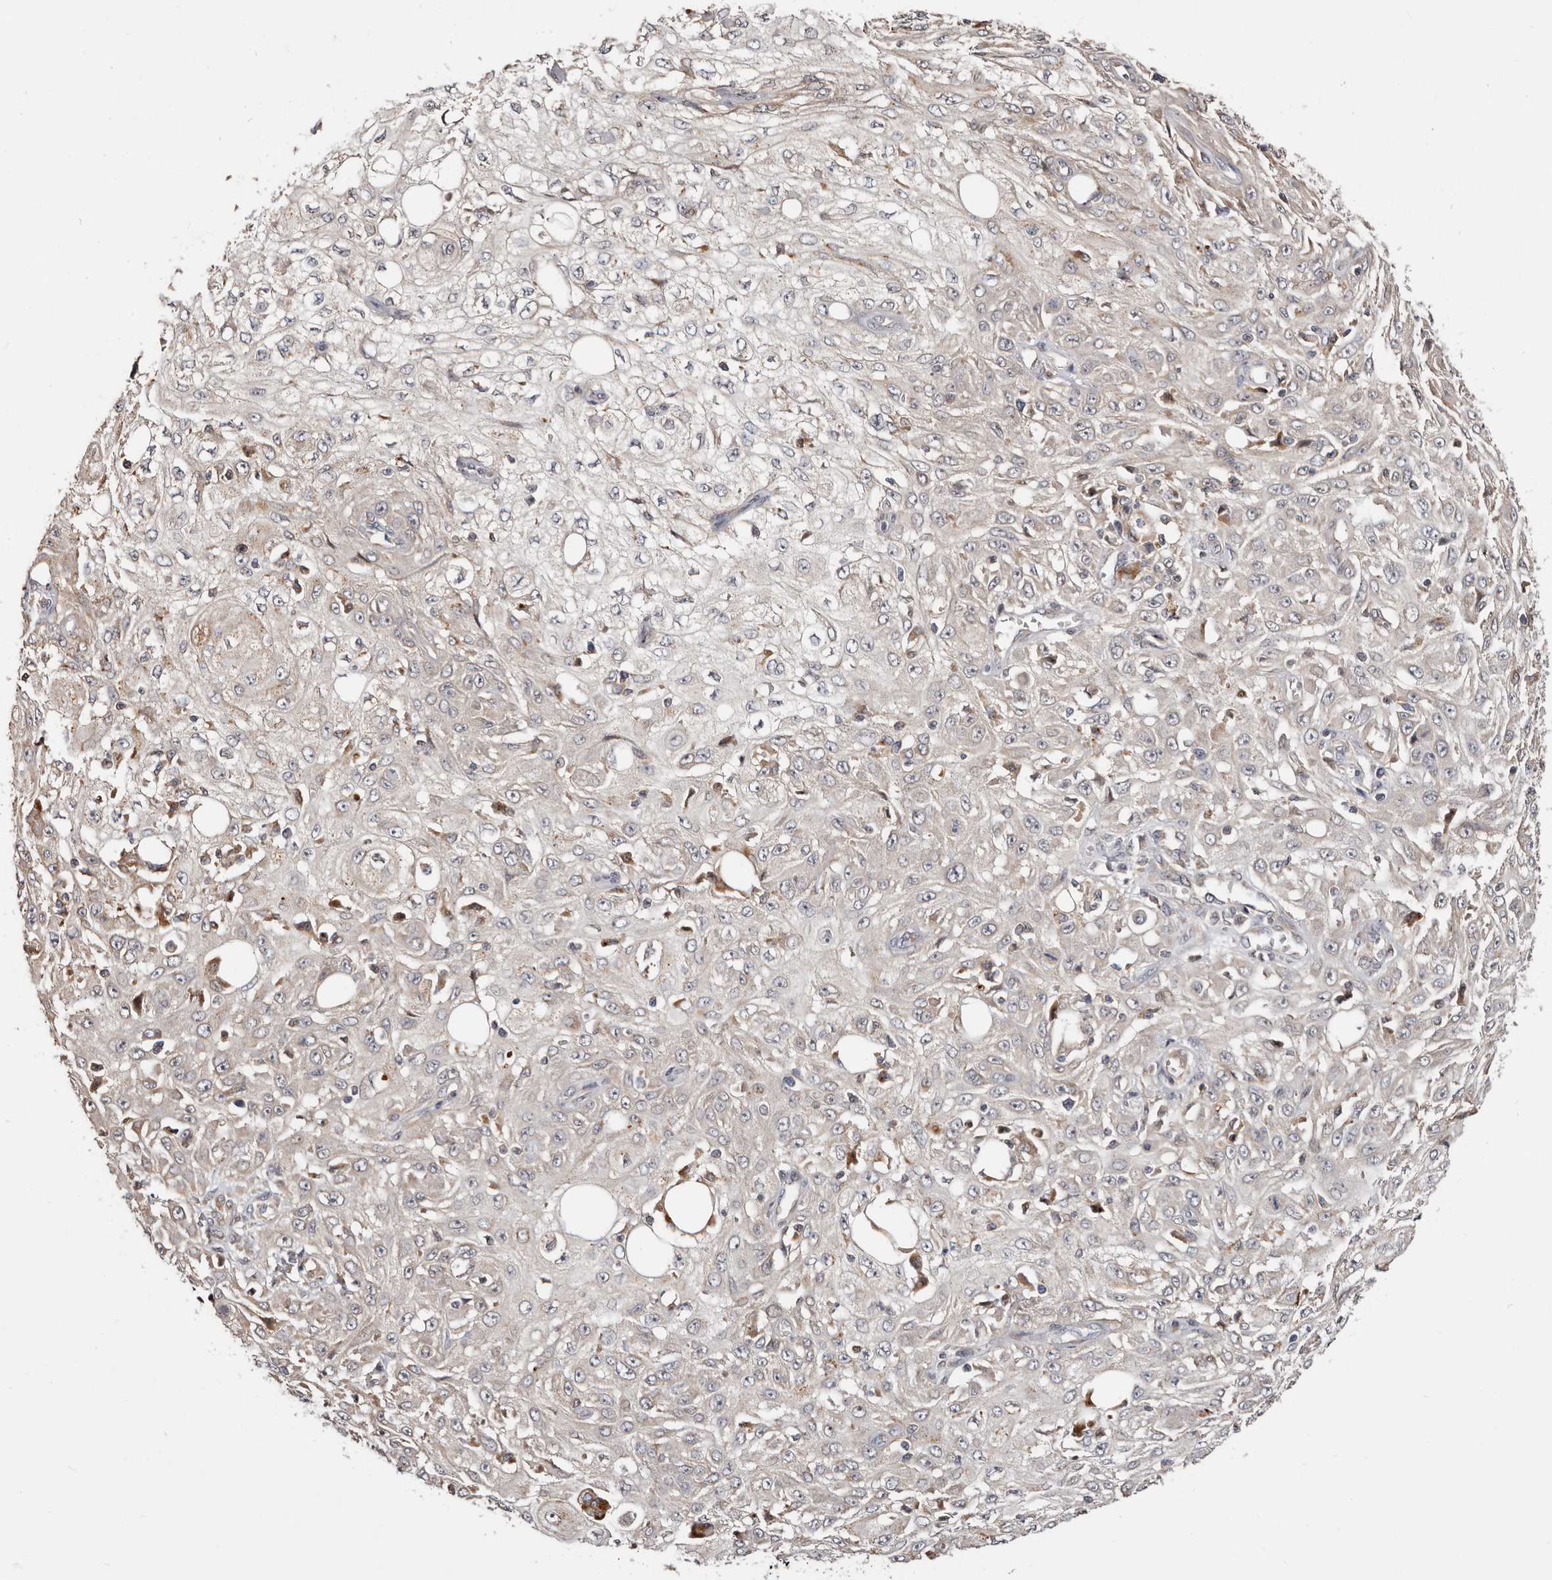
{"staining": {"intensity": "negative", "quantity": "none", "location": "none"}, "tissue": "skin cancer", "cell_type": "Tumor cells", "image_type": "cancer", "snomed": [{"axis": "morphology", "description": "Squamous cell carcinoma, NOS"}, {"axis": "morphology", "description": "Squamous cell carcinoma, metastatic, NOS"}, {"axis": "topography", "description": "Skin"}, {"axis": "topography", "description": "Lymph node"}], "caption": "Immunohistochemical staining of skin cancer (metastatic squamous cell carcinoma) displays no significant positivity in tumor cells. (Stains: DAB IHC with hematoxylin counter stain, Microscopy: brightfield microscopy at high magnification).", "gene": "USP33", "patient": {"sex": "male", "age": 75}}